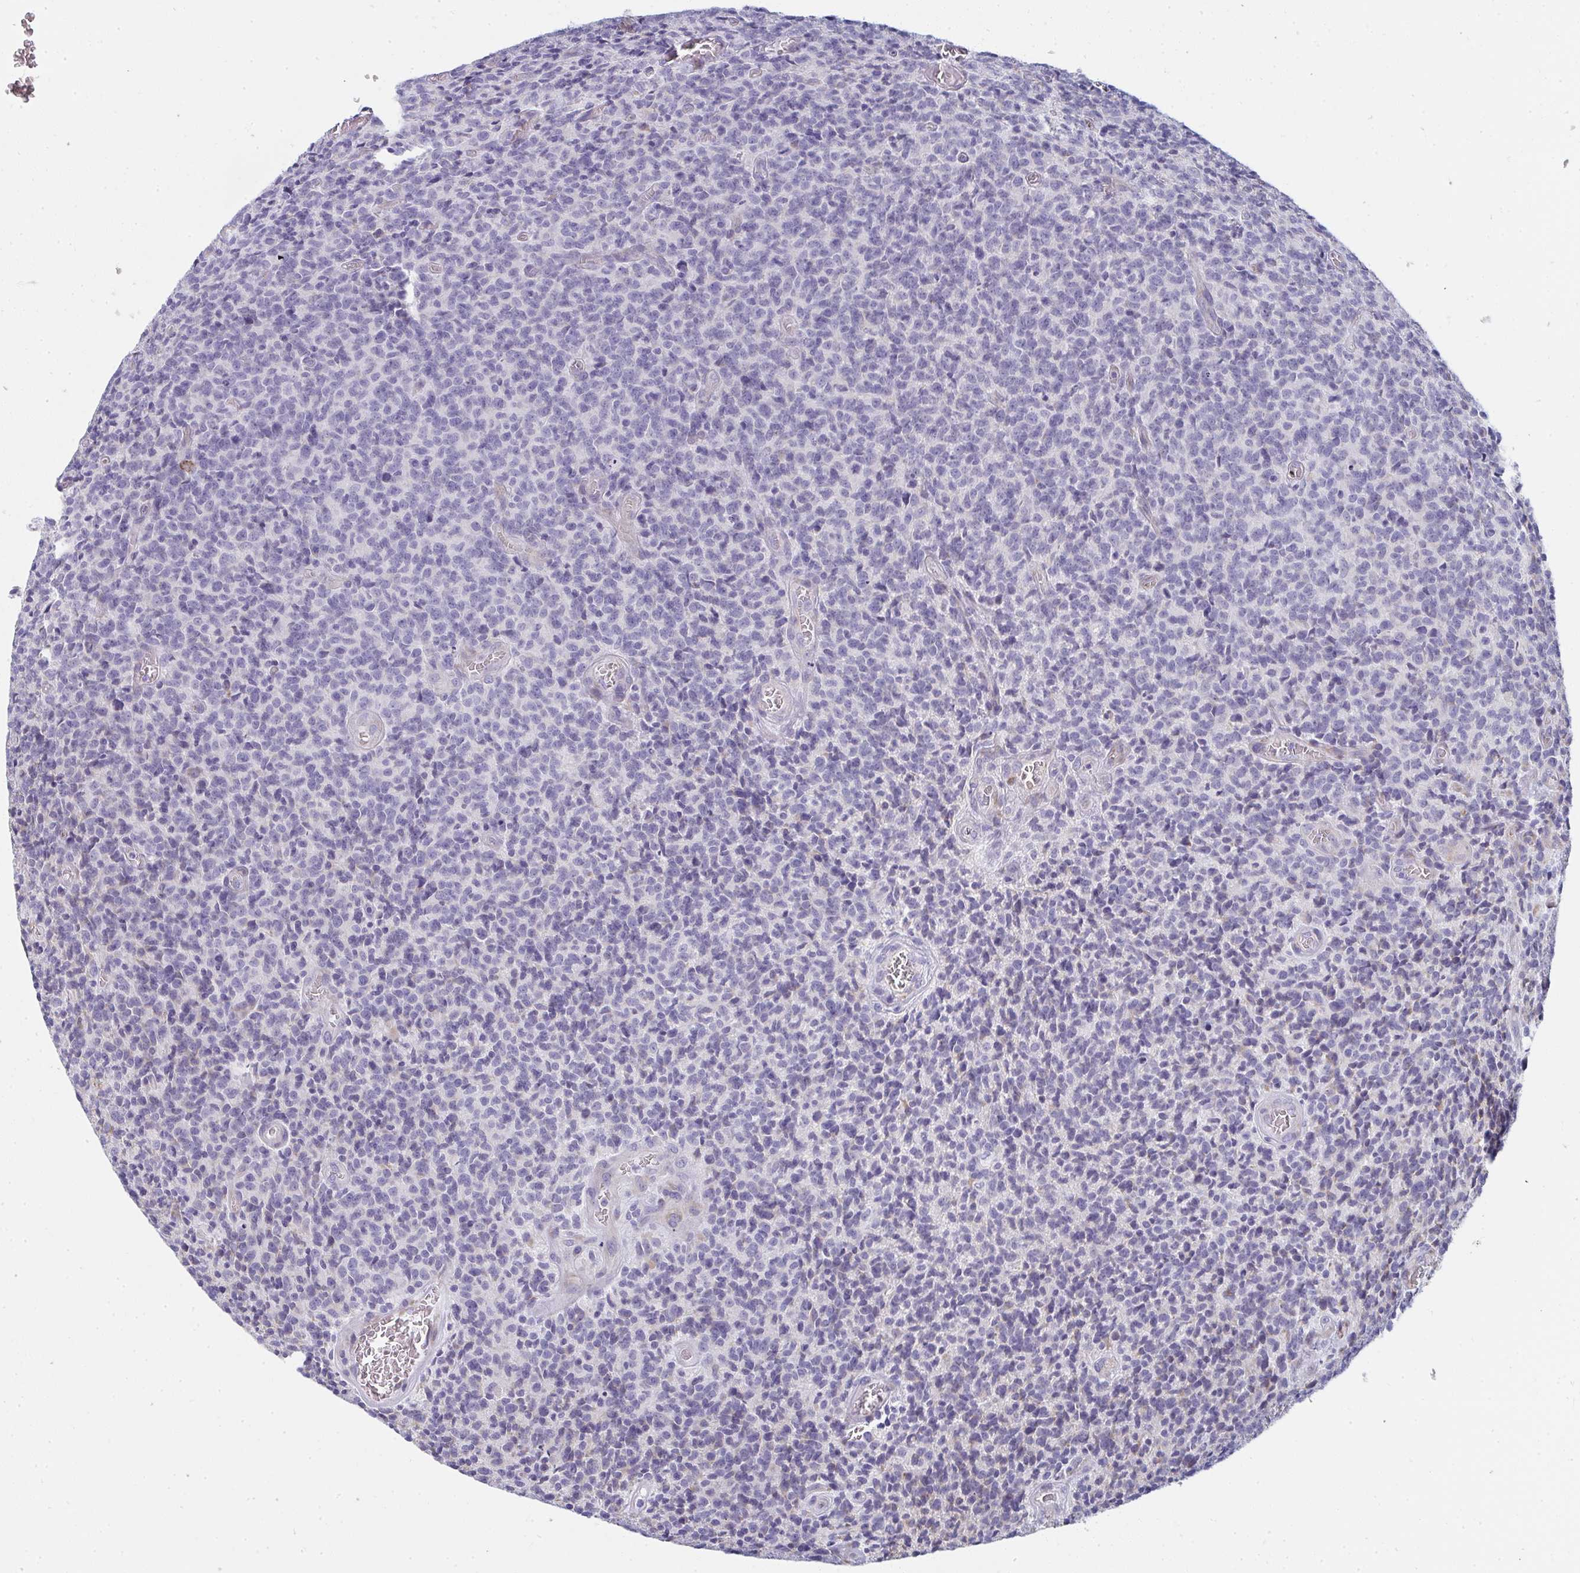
{"staining": {"intensity": "negative", "quantity": "none", "location": "none"}, "tissue": "glioma", "cell_type": "Tumor cells", "image_type": "cancer", "snomed": [{"axis": "morphology", "description": "Glioma, malignant, High grade"}, {"axis": "topography", "description": "Brain"}], "caption": "Tumor cells show no significant protein expression in glioma.", "gene": "SHROOM1", "patient": {"sex": "male", "age": 76}}